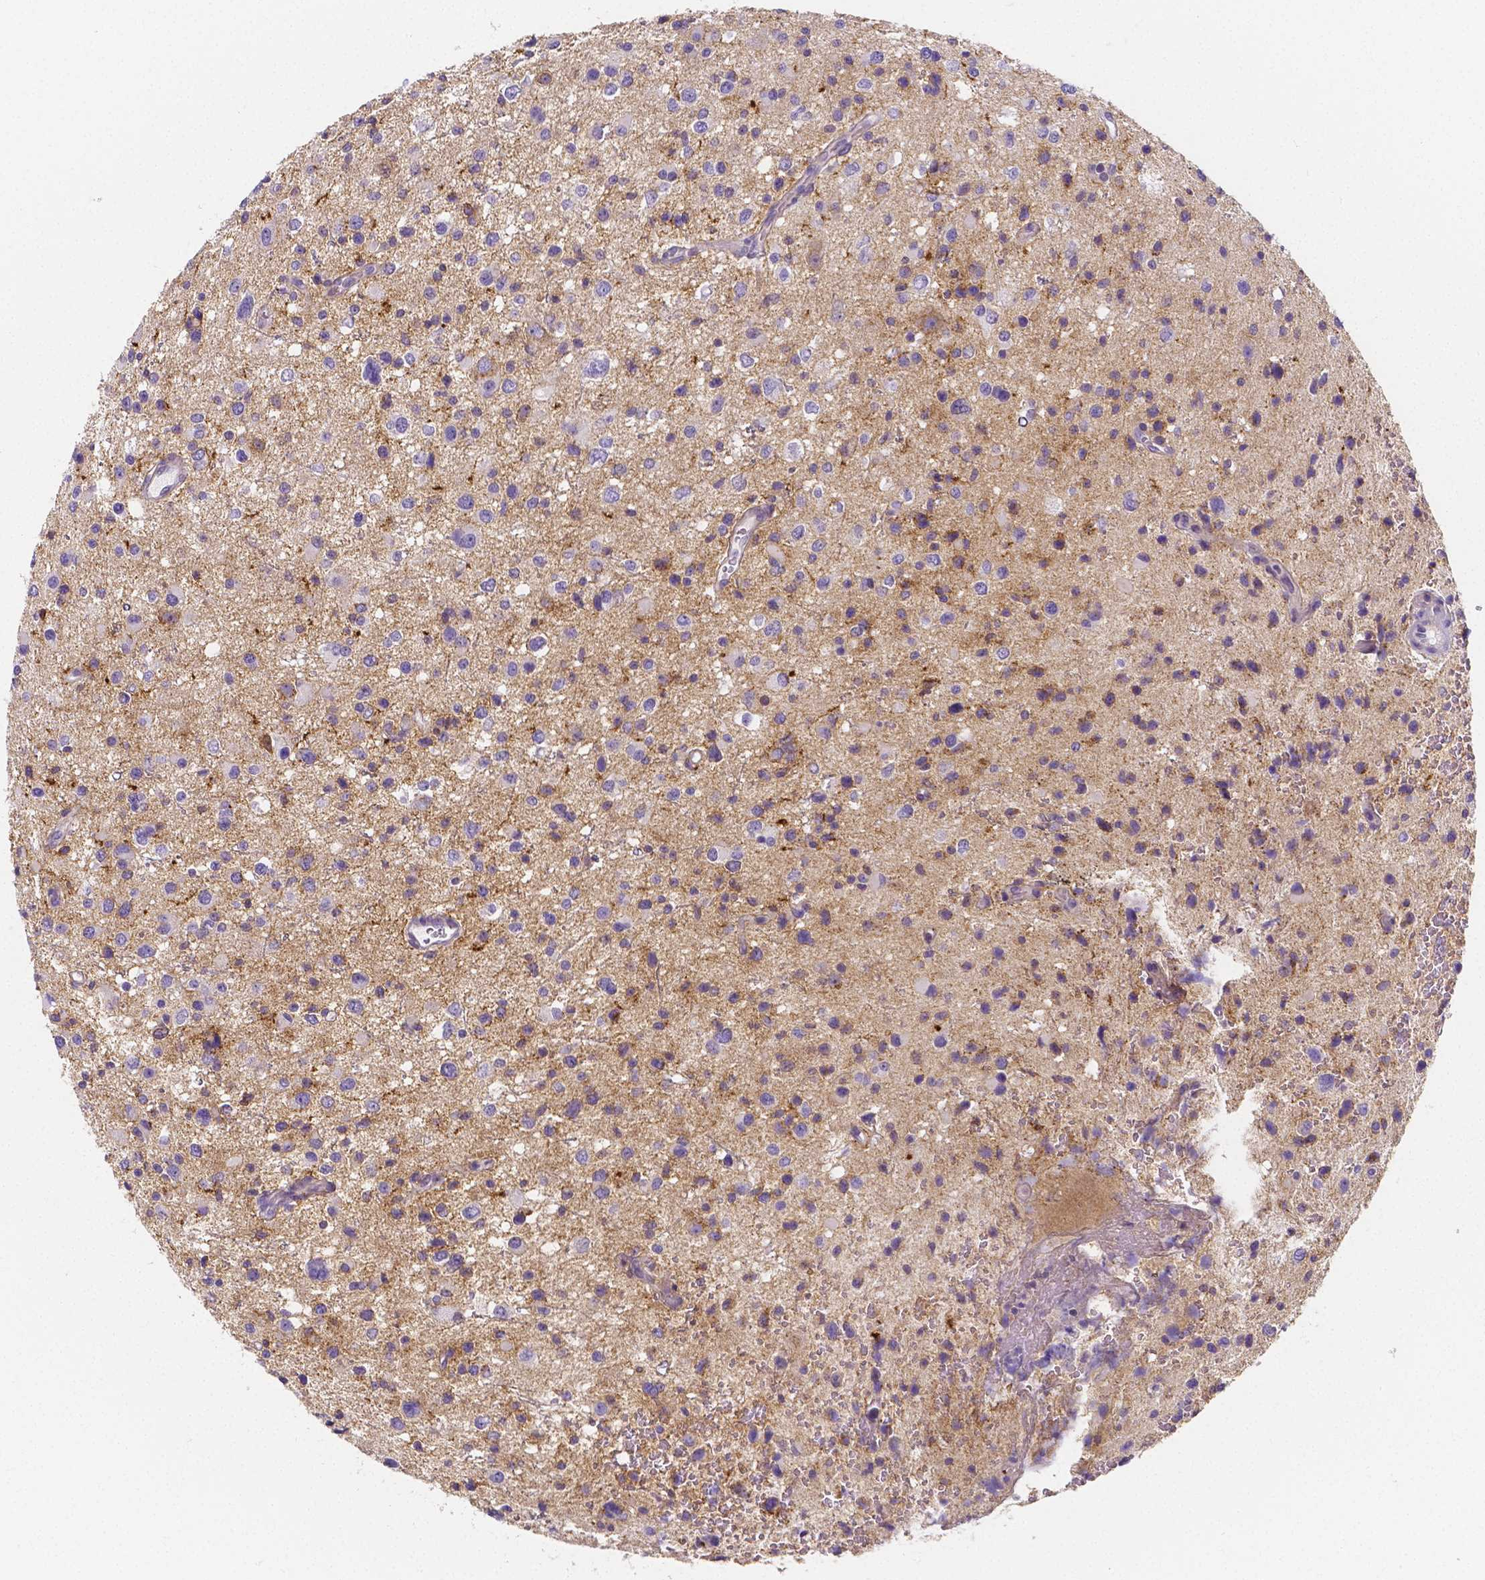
{"staining": {"intensity": "negative", "quantity": "none", "location": "none"}, "tissue": "glioma", "cell_type": "Tumor cells", "image_type": "cancer", "snomed": [{"axis": "morphology", "description": "Glioma, malignant, Low grade"}, {"axis": "topography", "description": "Brain"}], "caption": "A micrograph of glioma stained for a protein exhibits no brown staining in tumor cells. (DAB (3,3'-diaminobenzidine) immunohistochemistry (IHC) visualized using brightfield microscopy, high magnification).", "gene": "GABRD", "patient": {"sex": "male", "age": 43}}